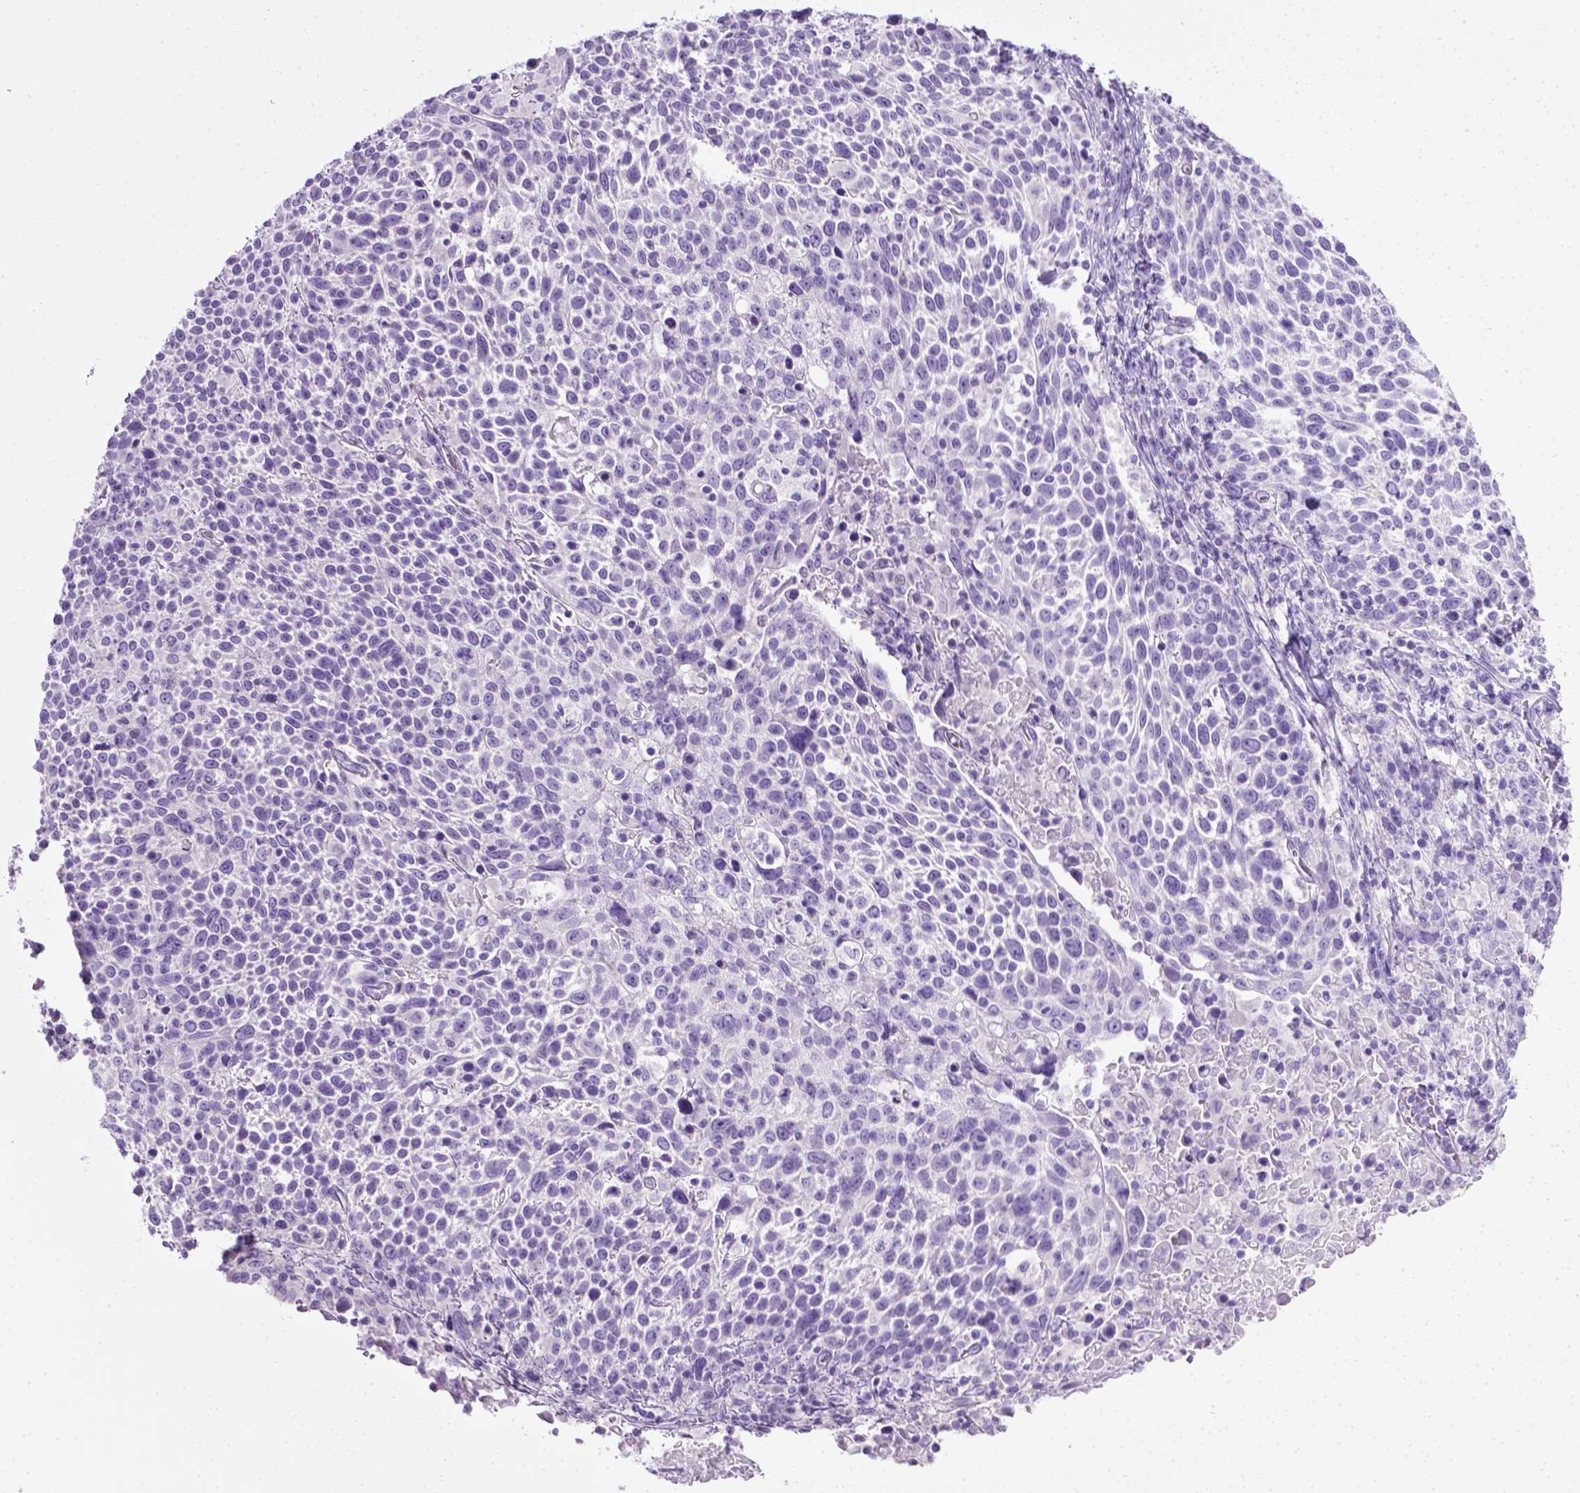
{"staining": {"intensity": "negative", "quantity": "none", "location": "none"}, "tissue": "cervical cancer", "cell_type": "Tumor cells", "image_type": "cancer", "snomed": [{"axis": "morphology", "description": "Squamous cell carcinoma, NOS"}, {"axis": "topography", "description": "Cervix"}], "caption": "Immunohistochemical staining of human cervical cancer (squamous cell carcinoma) demonstrates no significant positivity in tumor cells. Brightfield microscopy of immunohistochemistry (IHC) stained with DAB (brown) and hematoxylin (blue), captured at high magnification.", "gene": "LELP1", "patient": {"sex": "female", "age": 61}}